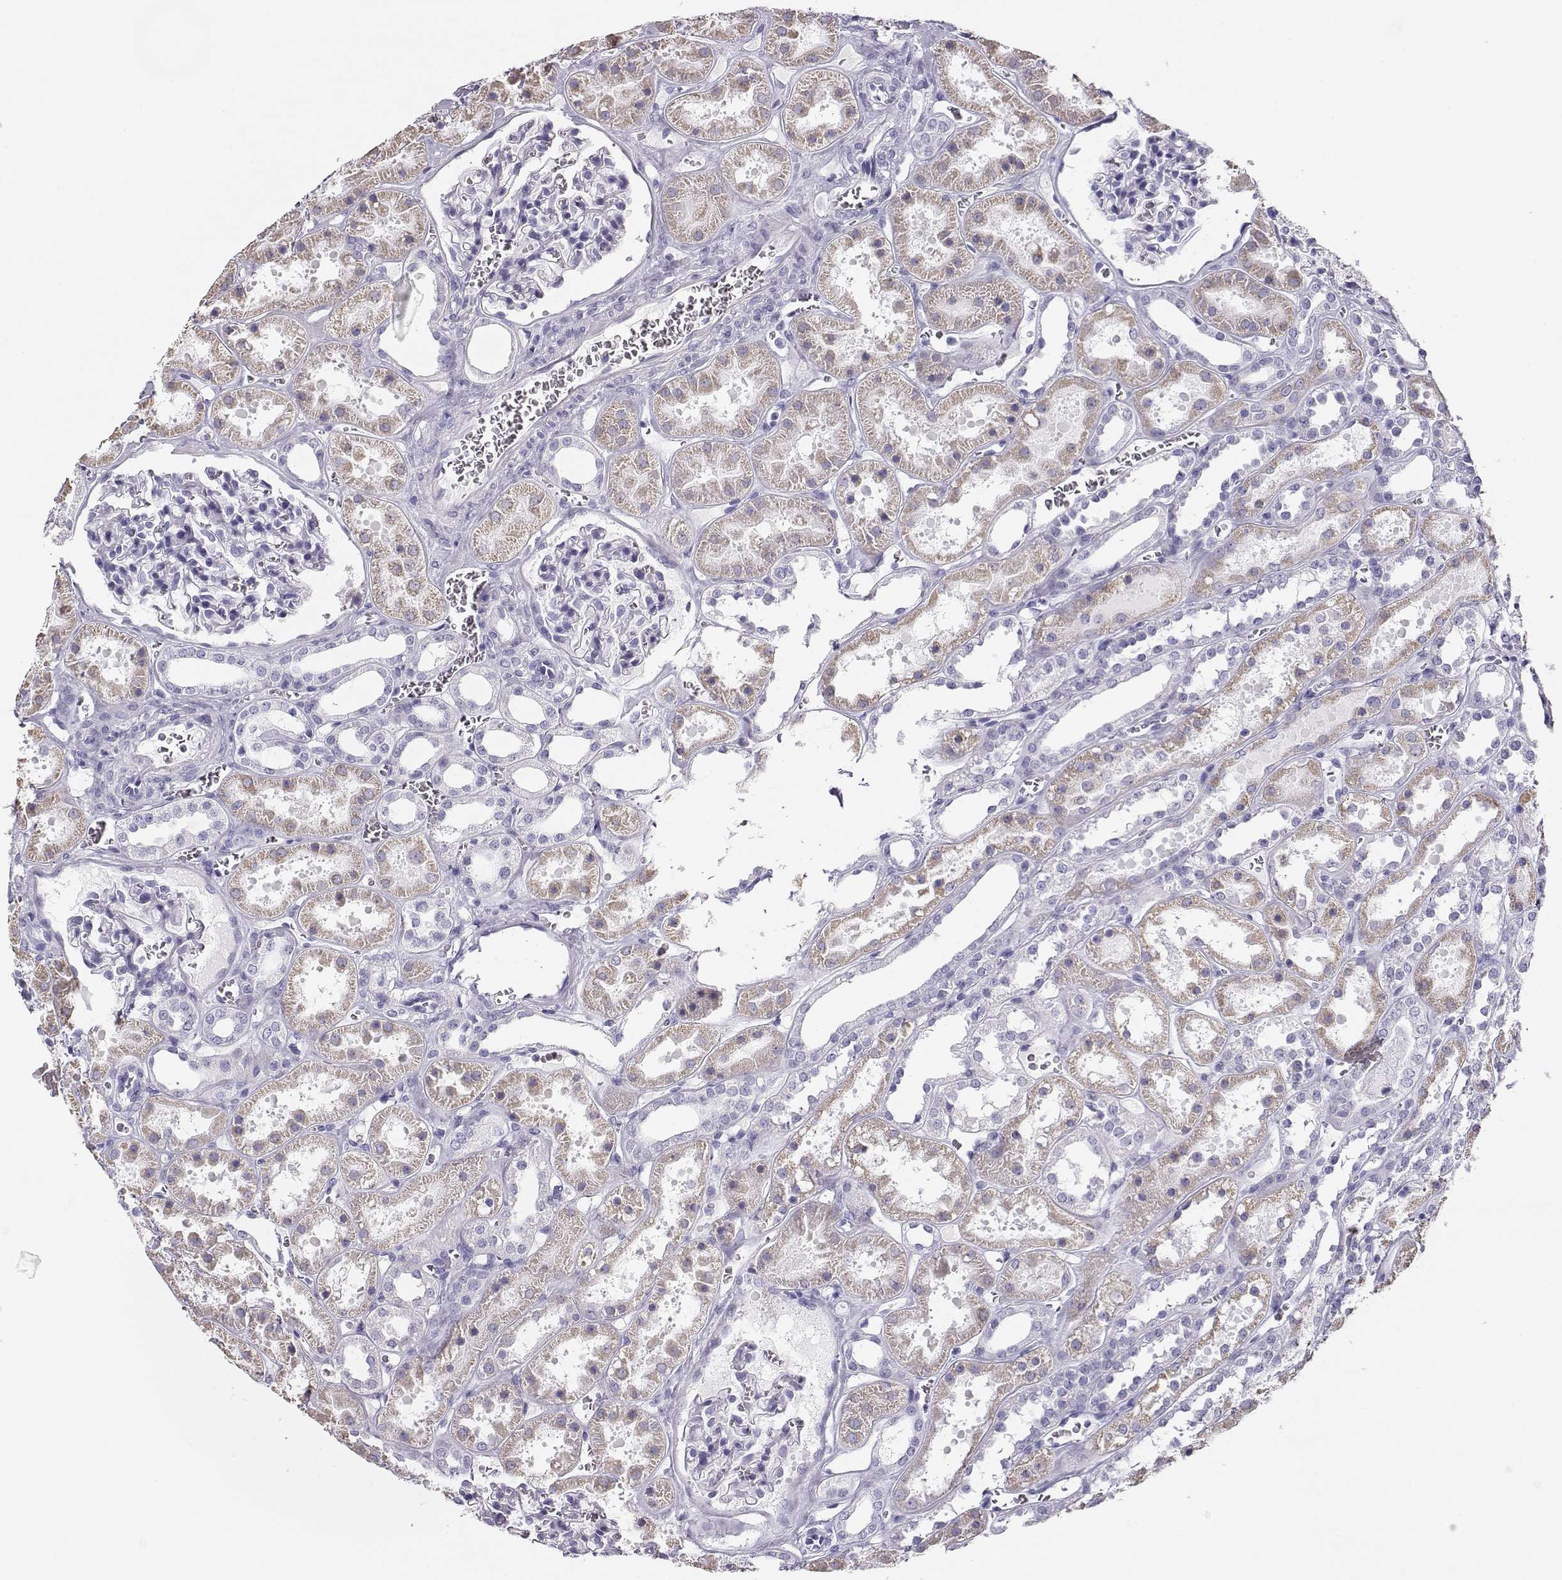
{"staining": {"intensity": "negative", "quantity": "none", "location": "none"}, "tissue": "kidney", "cell_type": "Cells in glomeruli", "image_type": "normal", "snomed": [{"axis": "morphology", "description": "Normal tissue, NOS"}, {"axis": "topography", "description": "Kidney"}], "caption": "A high-resolution histopathology image shows immunohistochemistry staining of benign kidney, which displays no significant positivity in cells in glomeruli.", "gene": "MAGEC1", "patient": {"sex": "female", "age": 41}}